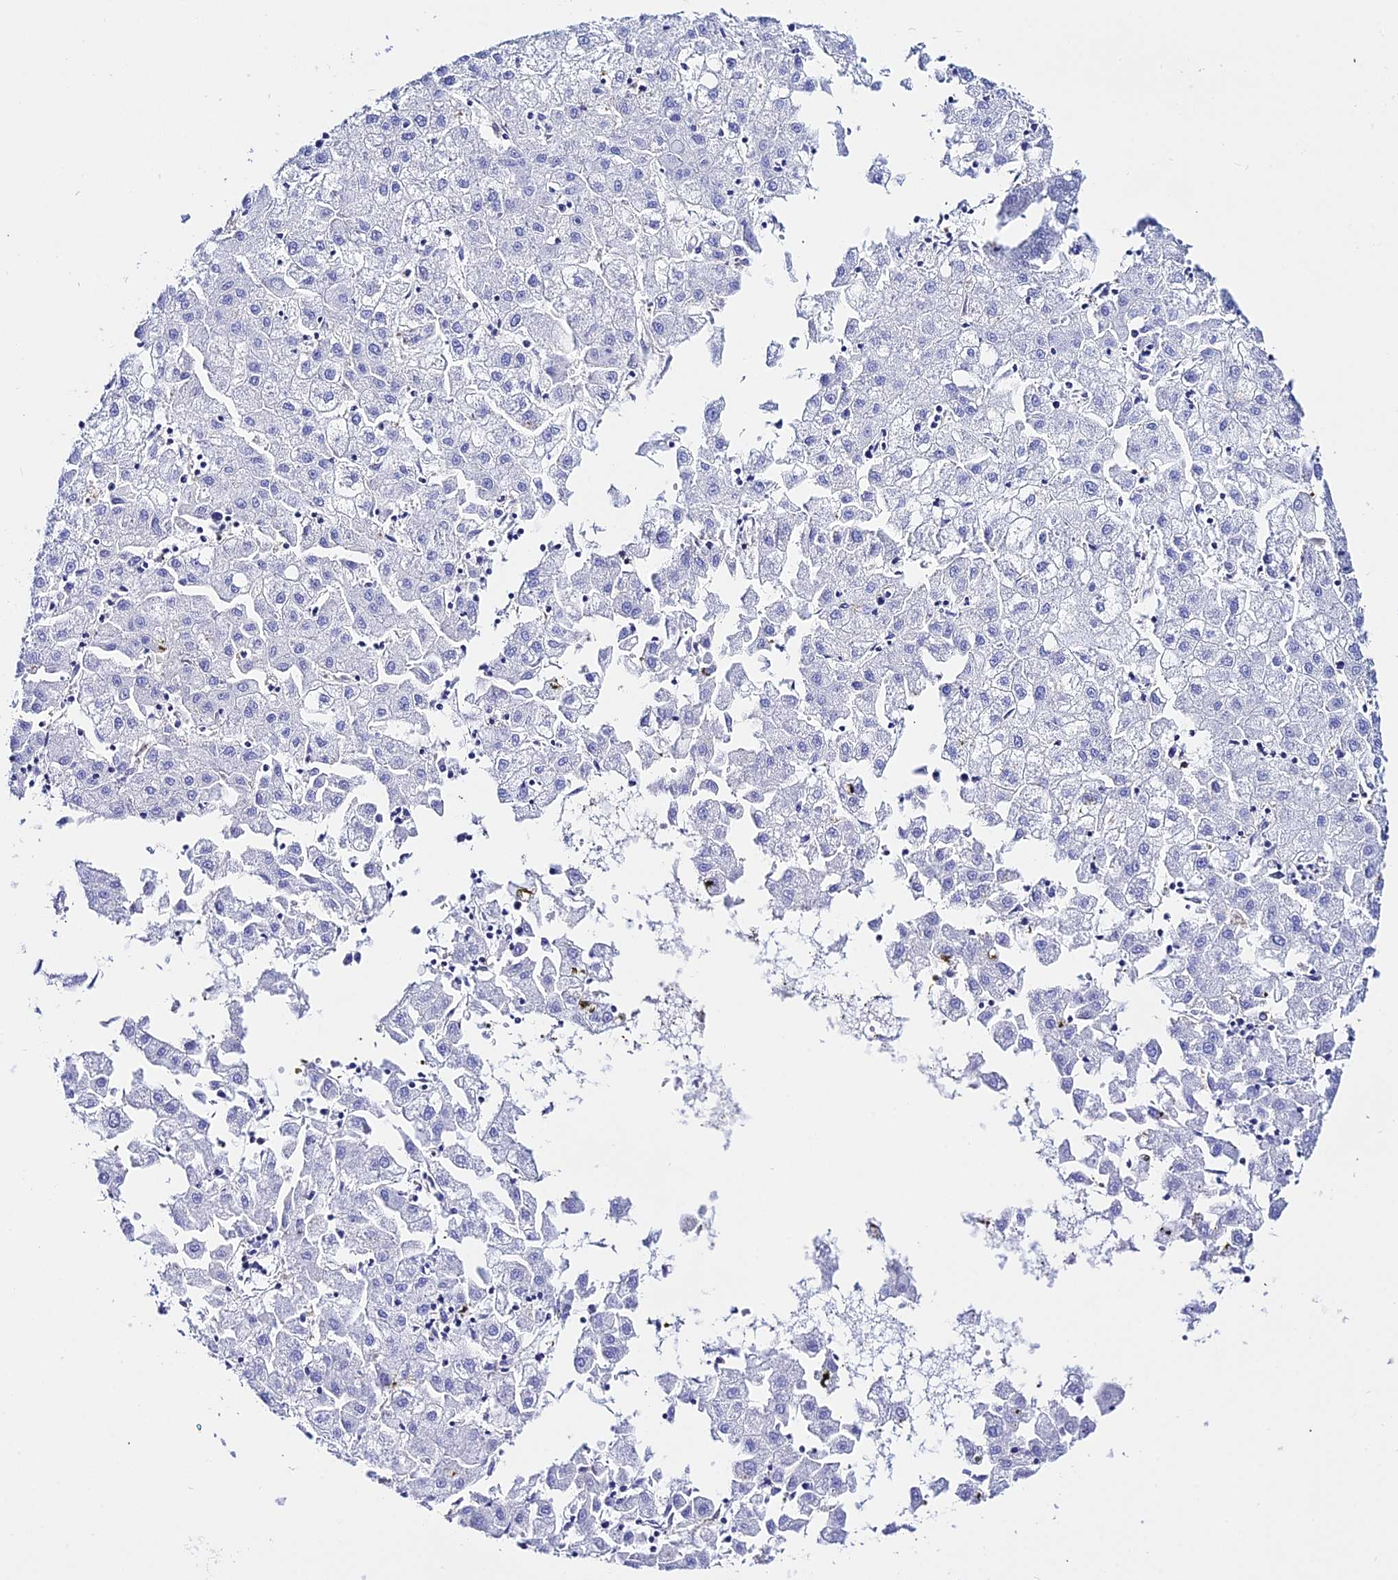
{"staining": {"intensity": "negative", "quantity": "none", "location": "none"}, "tissue": "liver cancer", "cell_type": "Tumor cells", "image_type": "cancer", "snomed": [{"axis": "morphology", "description": "Carcinoma, Hepatocellular, NOS"}, {"axis": "topography", "description": "Liver"}], "caption": "Tumor cells show no significant protein staining in liver cancer (hepatocellular carcinoma).", "gene": "S100A16", "patient": {"sex": "male", "age": 72}}